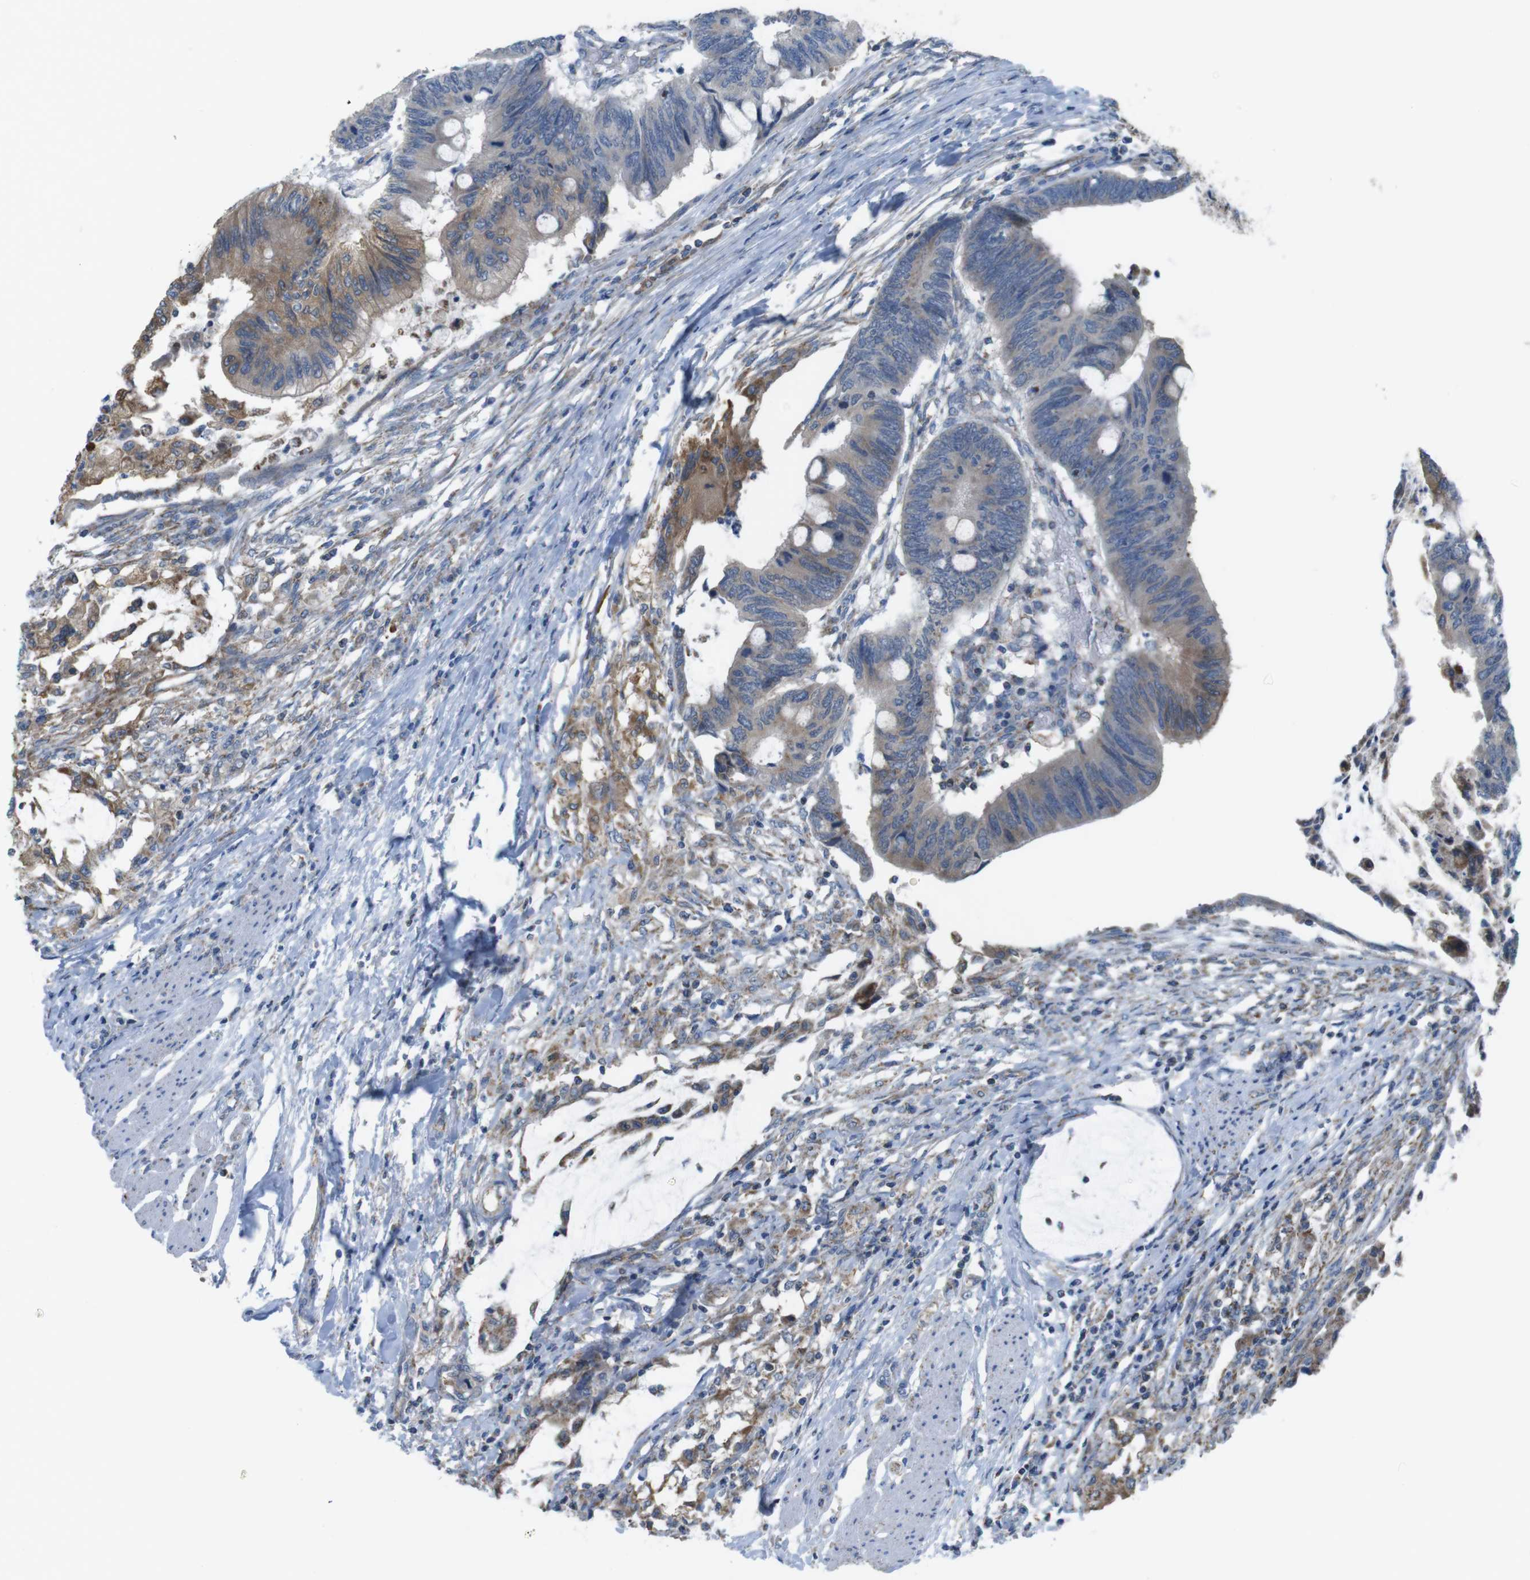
{"staining": {"intensity": "moderate", "quantity": "<25%", "location": "cytoplasmic/membranous"}, "tissue": "colorectal cancer", "cell_type": "Tumor cells", "image_type": "cancer", "snomed": [{"axis": "morphology", "description": "Normal tissue, NOS"}, {"axis": "morphology", "description": "Adenocarcinoma, NOS"}, {"axis": "topography", "description": "Rectum"}, {"axis": "topography", "description": "Peripheral nerve tissue"}], "caption": "Tumor cells exhibit low levels of moderate cytoplasmic/membranous positivity in about <25% of cells in human adenocarcinoma (colorectal).", "gene": "GRIK2", "patient": {"sex": "male", "age": 92}}